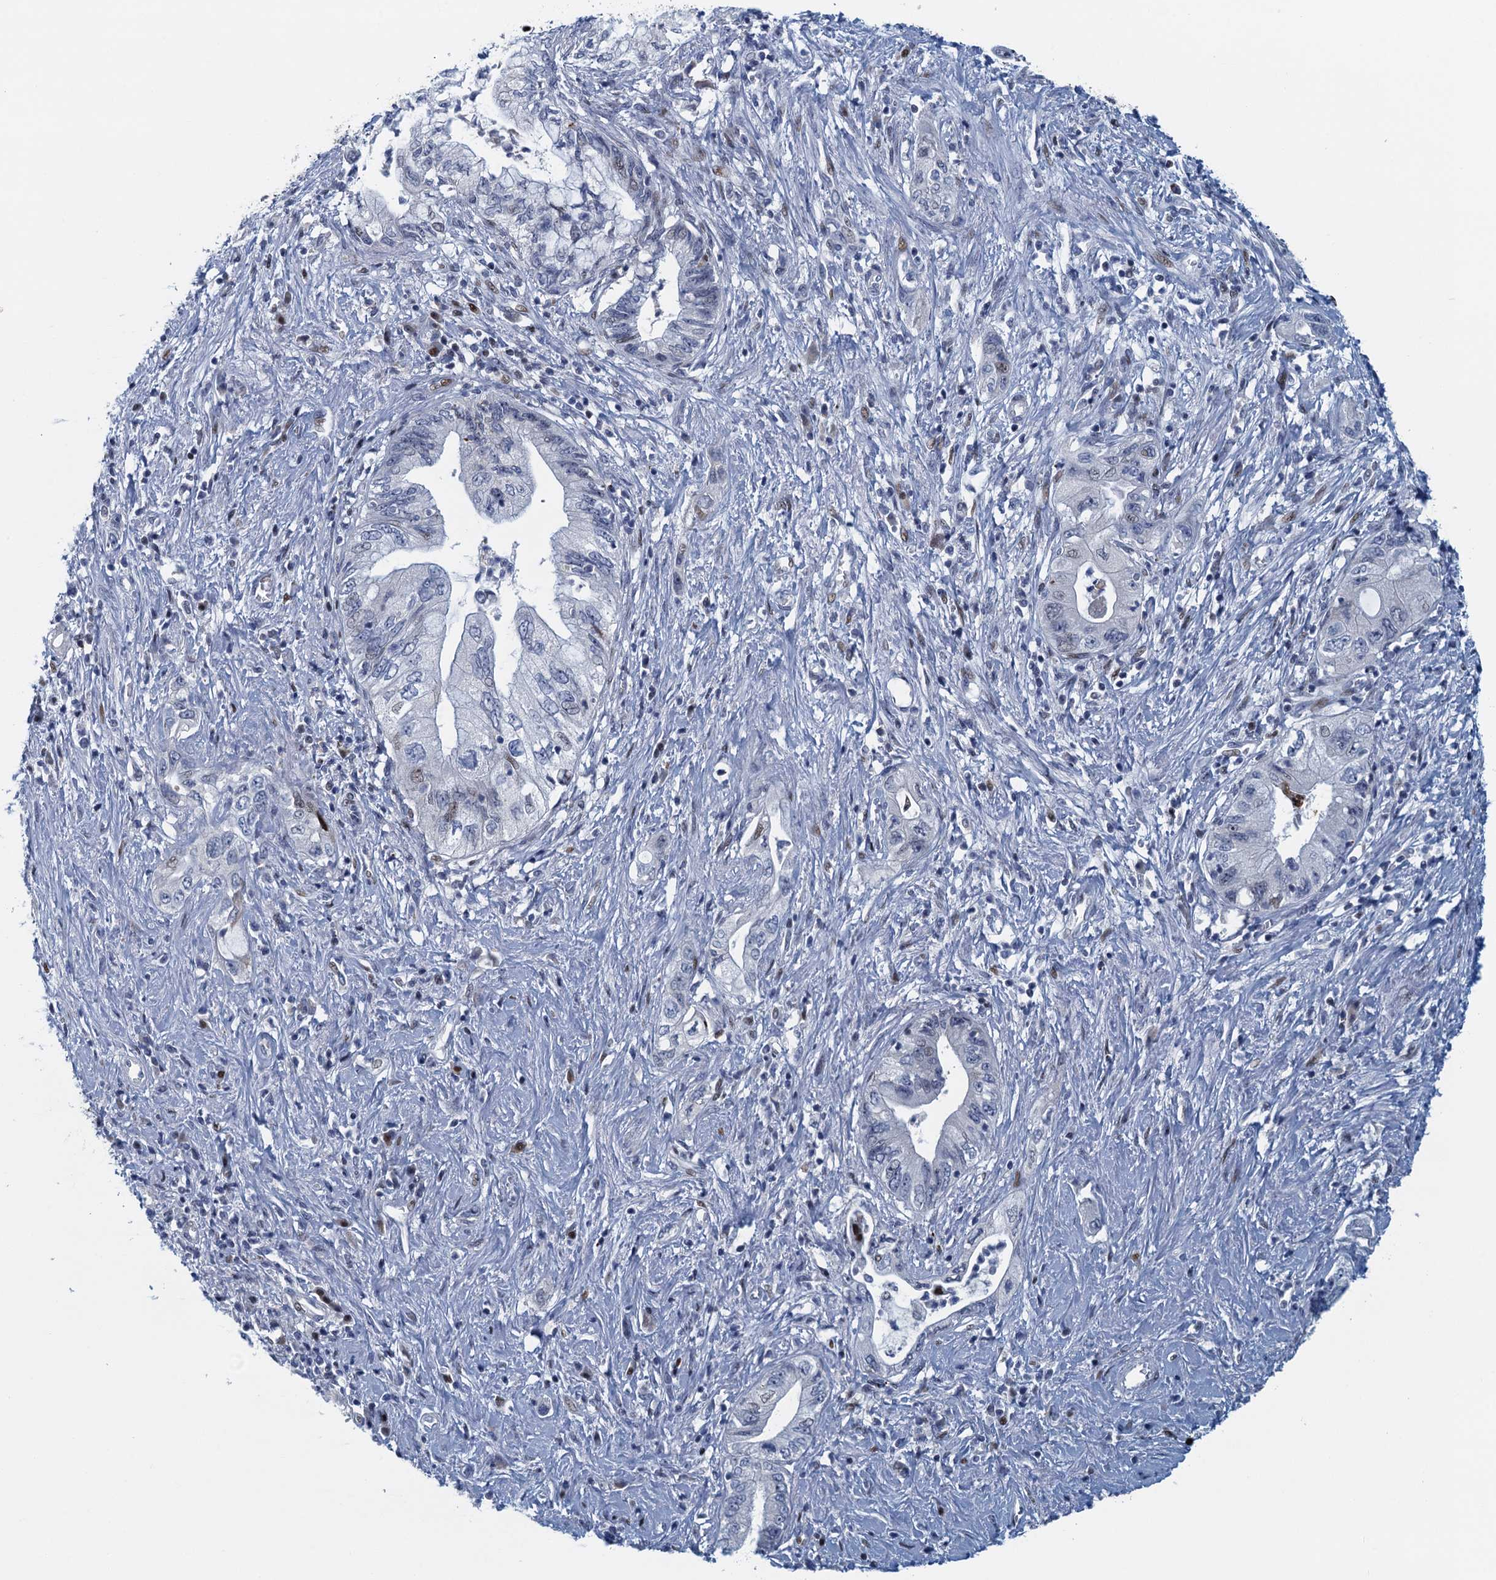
{"staining": {"intensity": "moderate", "quantity": "<25%", "location": "nuclear"}, "tissue": "pancreatic cancer", "cell_type": "Tumor cells", "image_type": "cancer", "snomed": [{"axis": "morphology", "description": "Adenocarcinoma, NOS"}, {"axis": "topography", "description": "Pancreas"}], "caption": "About <25% of tumor cells in pancreatic adenocarcinoma display moderate nuclear protein staining as visualized by brown immunohistochemical staining.", "gene": "ANKRD13D", "patient": {"sex": "female", "age": 73}}